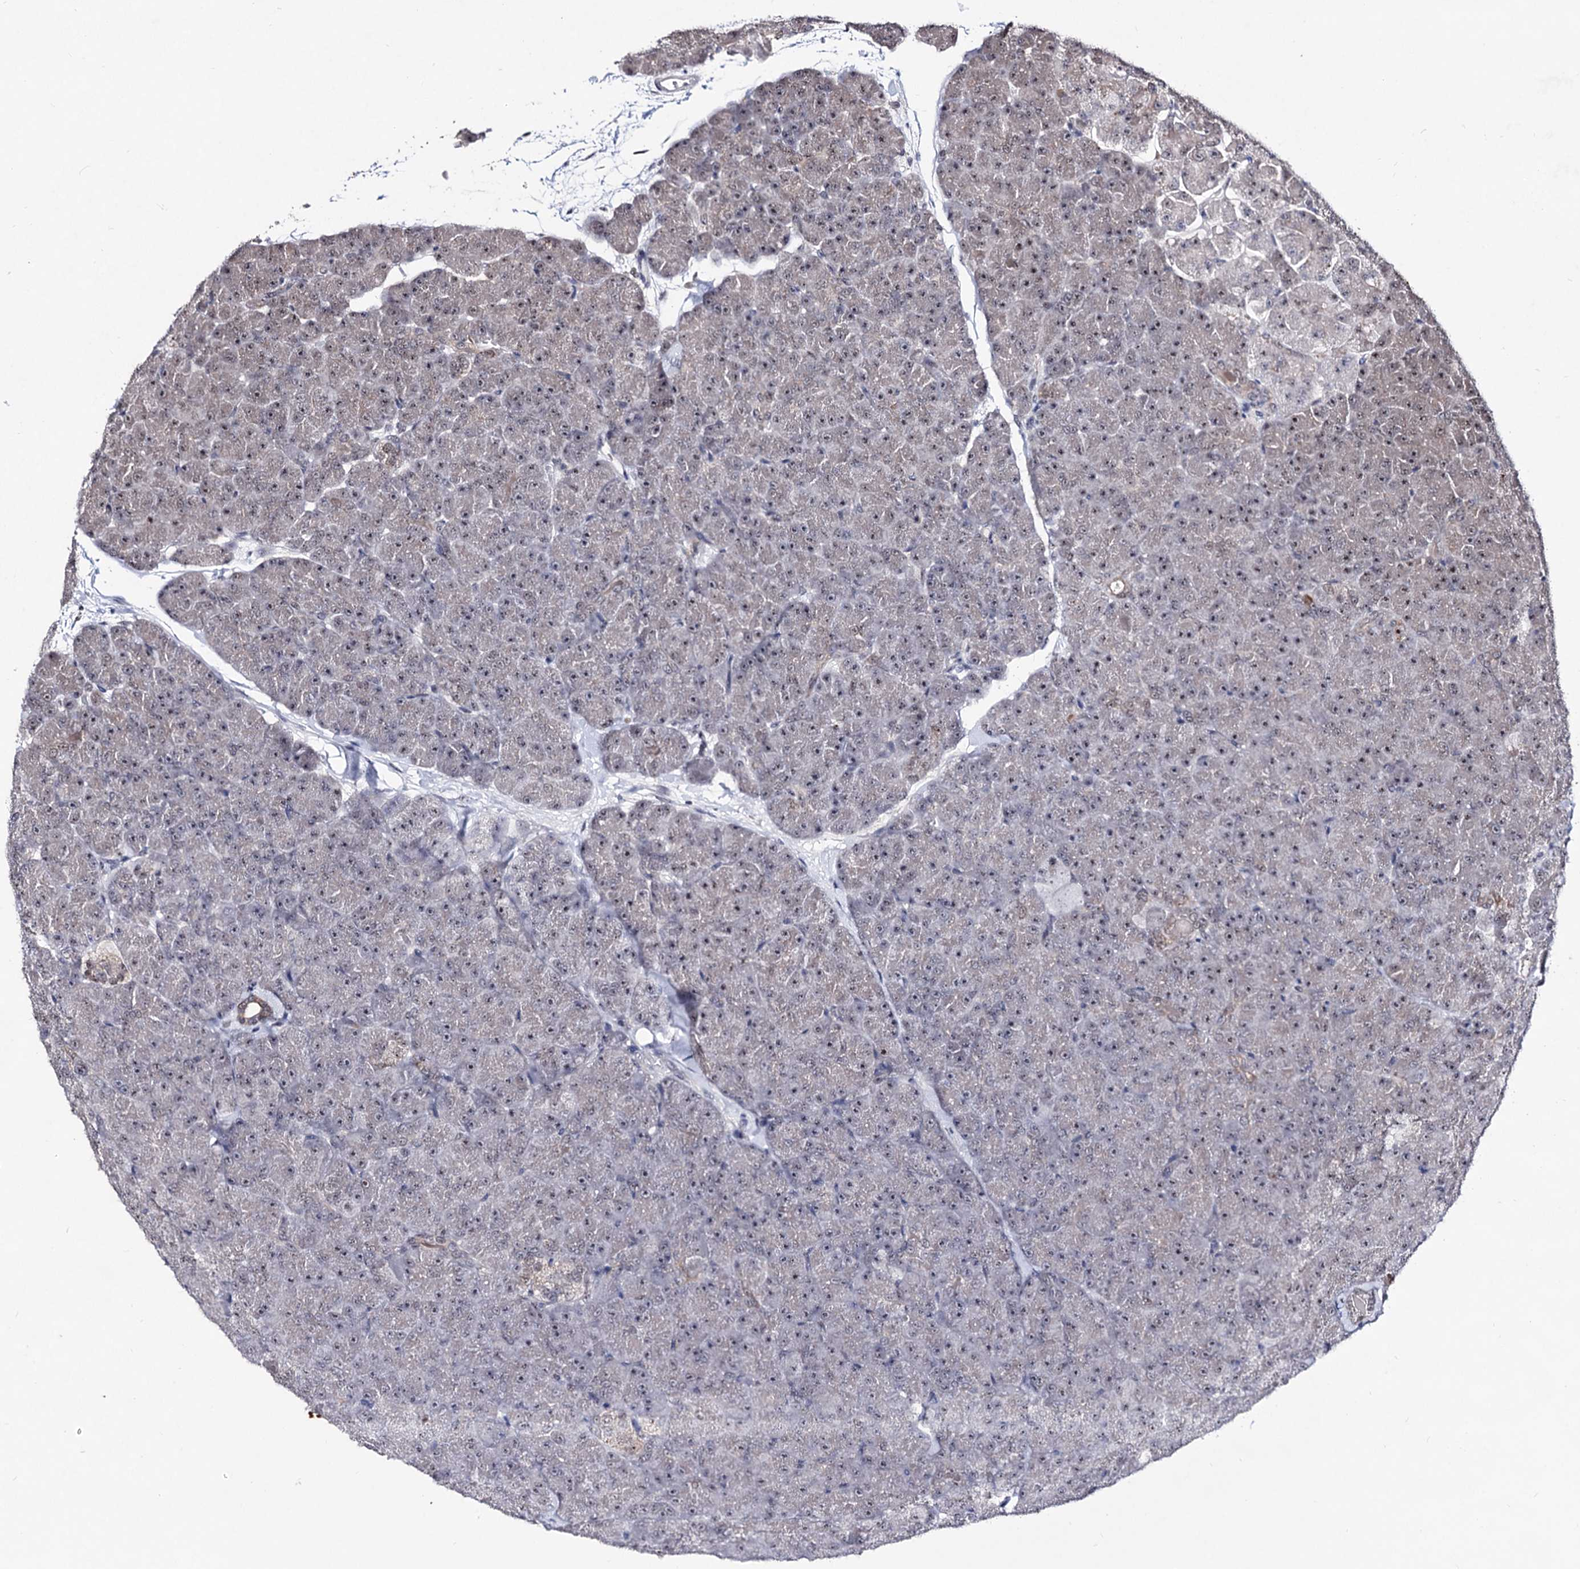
{"staining": {"intensity": "moderate", "quantity": "25%-75%", "location": "nuclear"}, "tissue": "pancreas", "cell_type": "Exocrine glandular cells", "image_type": "normal", "snomed": [{"axis": "morphology", "description": "Normal tissue, NOS"}, {"axis": "topography", "description": "Pancreas"}], "caption": "The histopathology image shows immunohistochemical staining of normal pancreas. There is moderate nuclear positivity is seen in about 25%-75% of exocrine glandular cells. (DAB IHC with brightfield microscopy, high magnification).", "gene": "EXOSC10", "patient": {"sex": "male", "age": 36}}